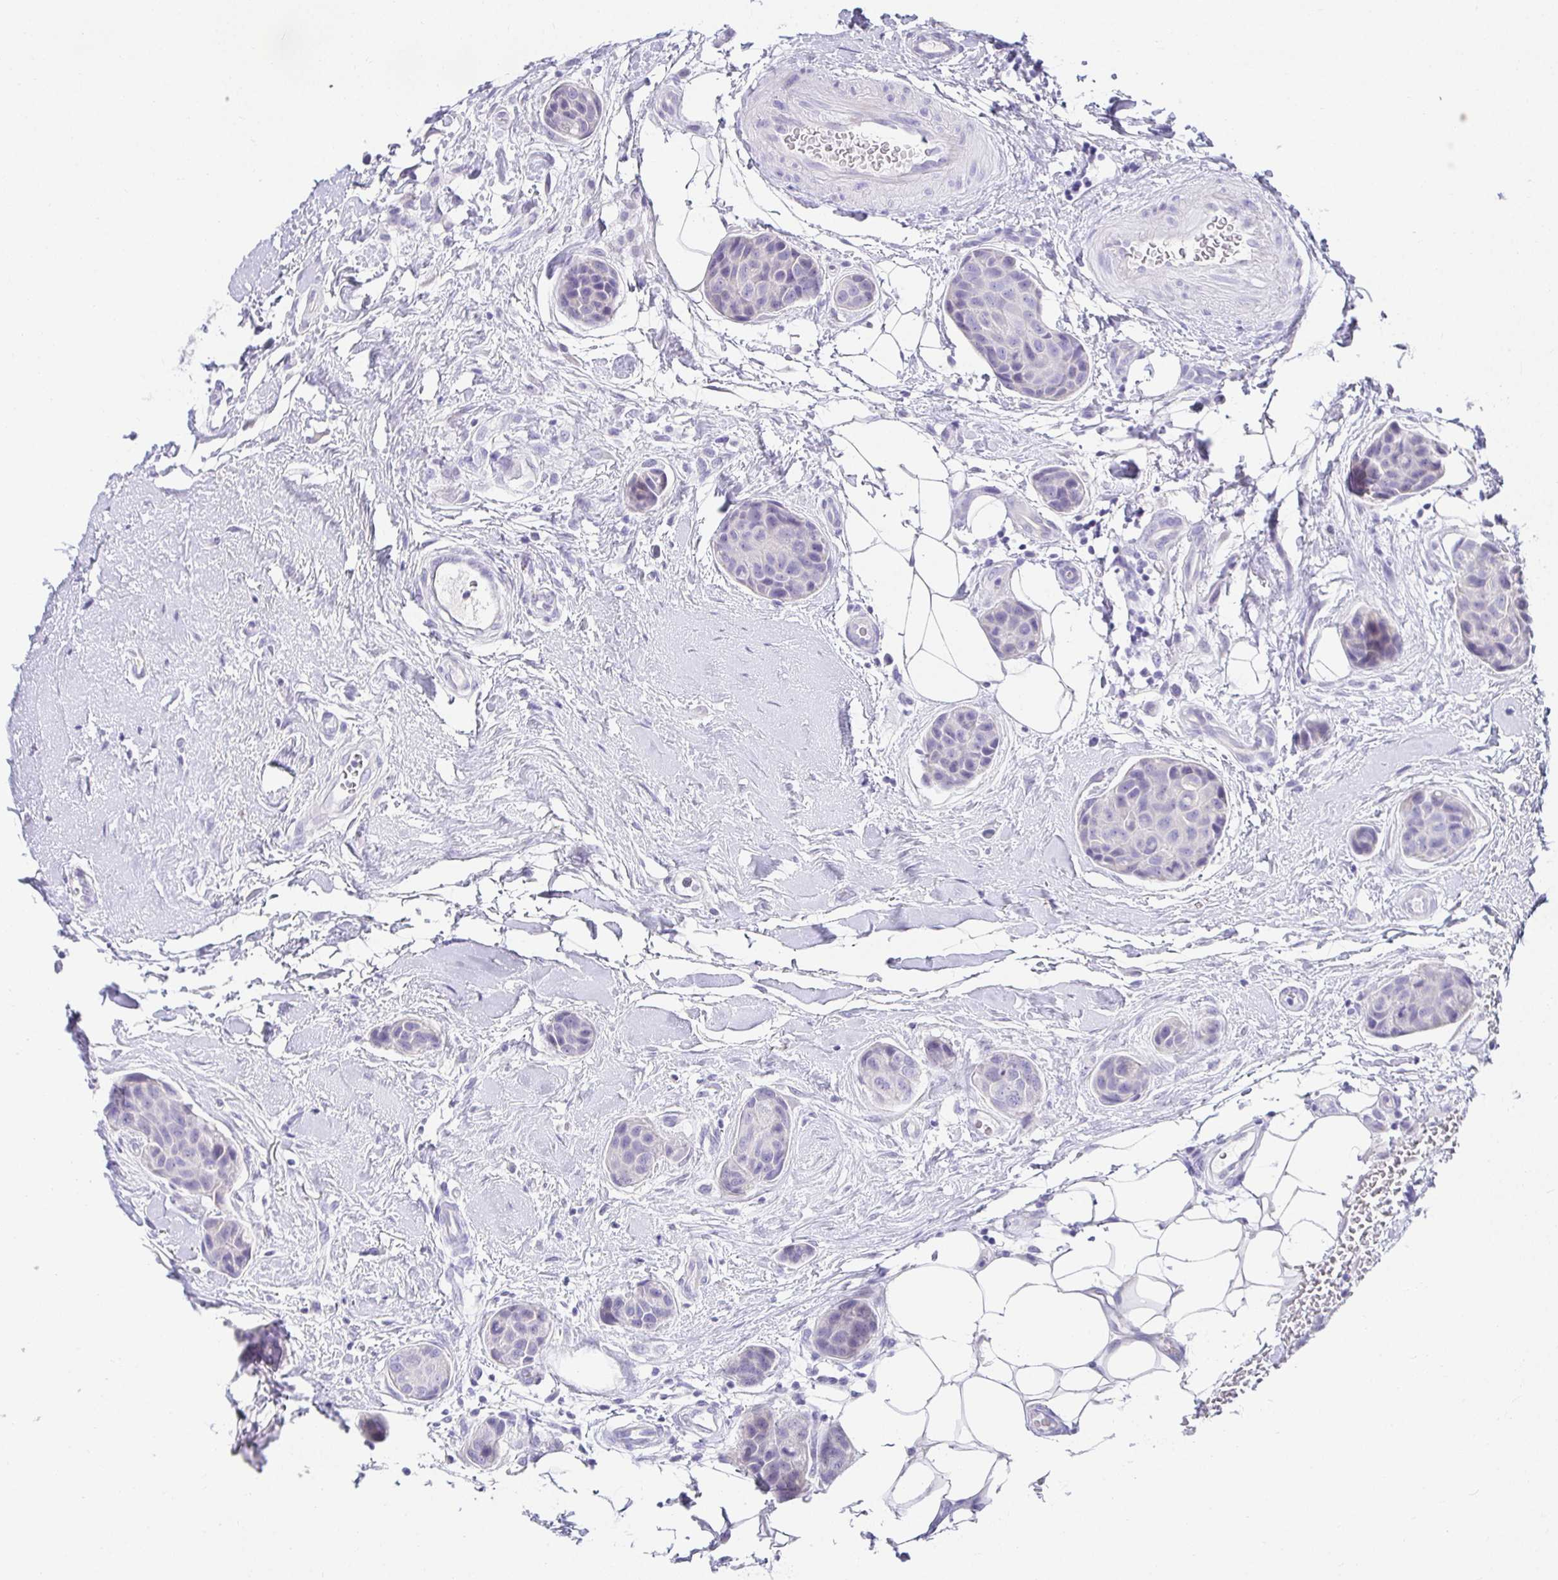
{"staining": {"intensity": "negative", "quantity": "none", "location": "none"}, "tissue": "breast cancer", "cell_type": "Tumor cells", "image_type": "cancer", "snomed": [{"axis": "morphology", "description": "Duct carcinoma"}, {"axis": "topography", "description": "Breast"}, {"axis": "topography", "description": "Lymph node"}], "caption": "DAB immunohistochemical staining of breast cancer exhibits no significant staining in tumor cells. Nuclei are stained in blue.", "gene": "CHAT", "patient": {"sex": "female", "age": 80}}